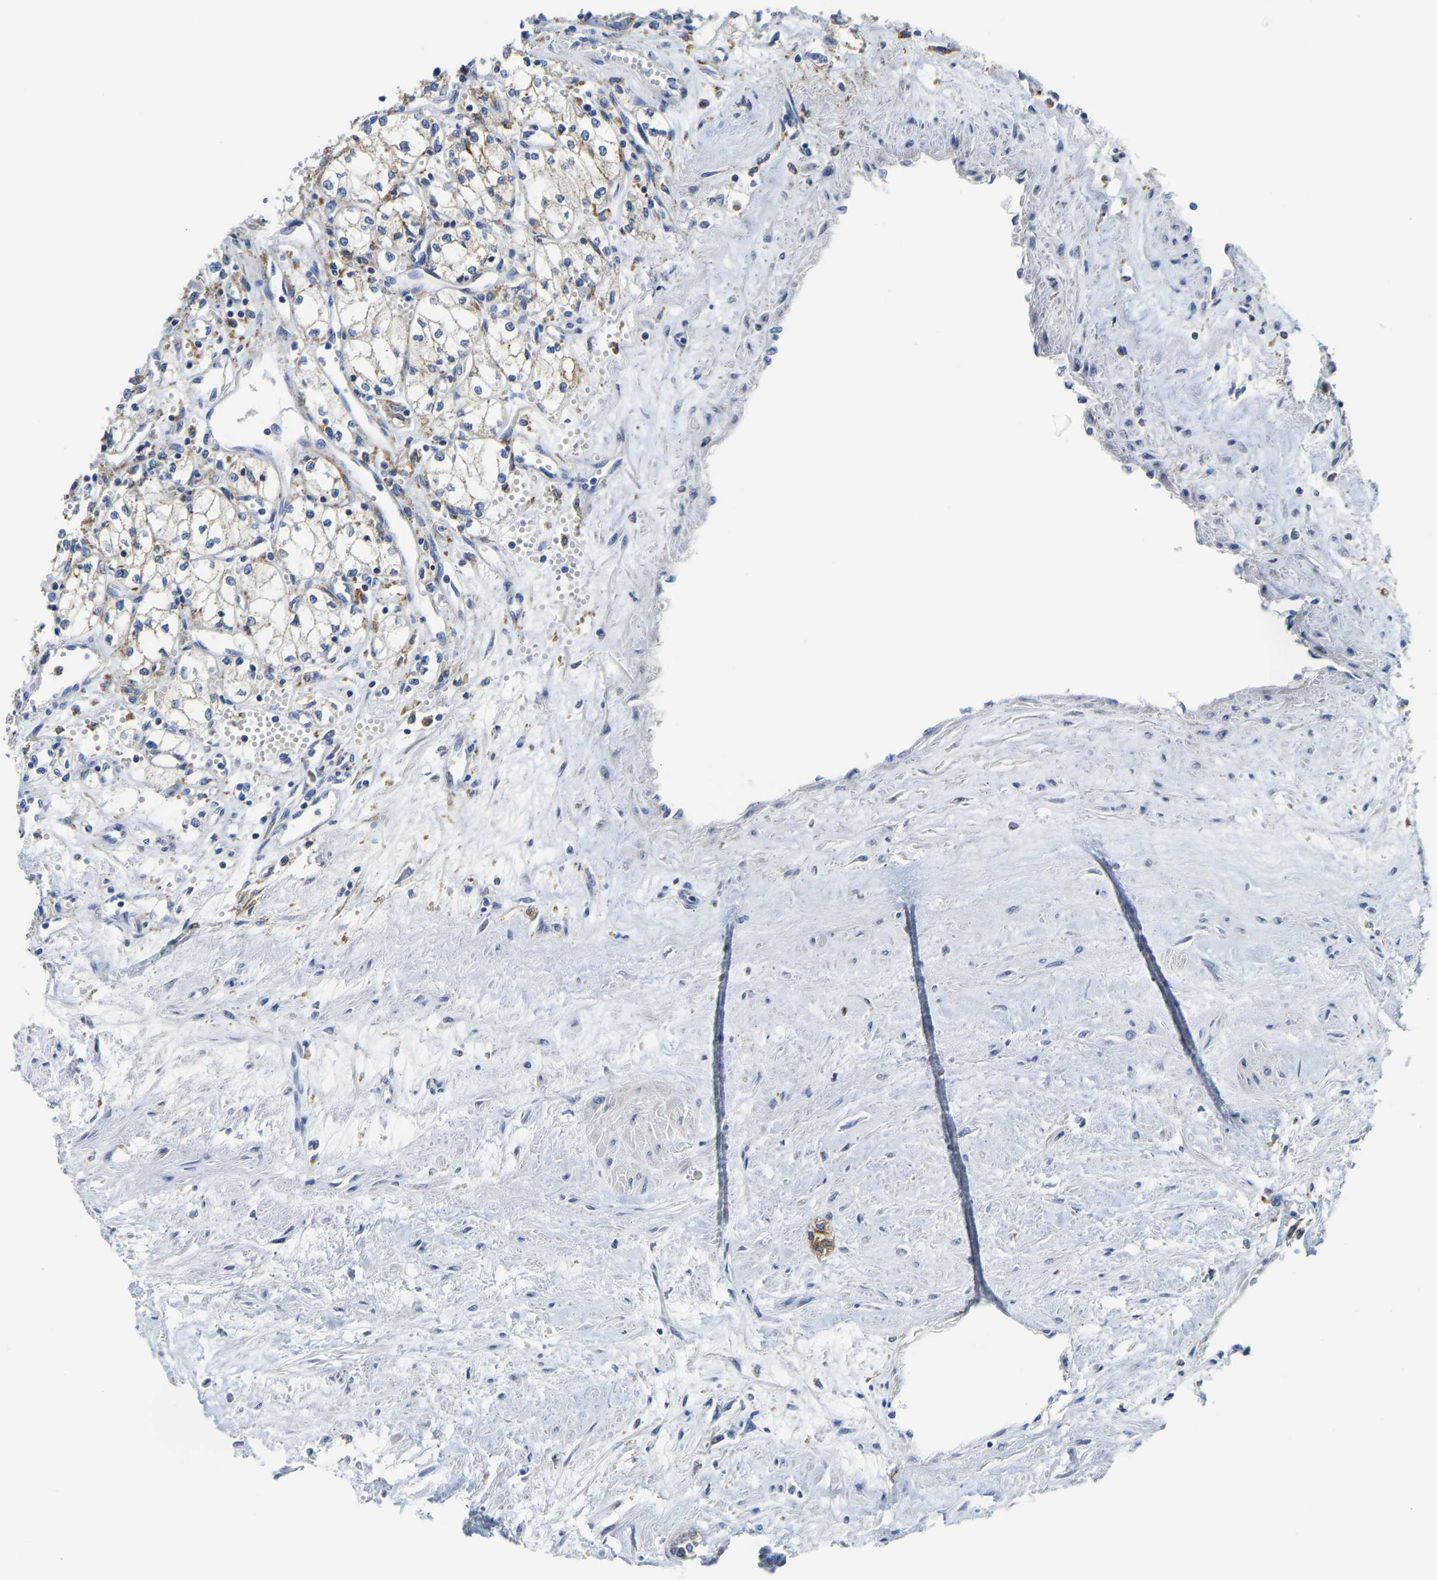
{"staining": {"intensity": "moderate", "quantity": "<25%", "location": "cytoplasmic/membranous"}, "tissue": "renal cancer", "cell_type": "Tumor cells", "image_type": "cancer", "snomed": [{"axis": "morphology", "description": "Adenocarcinoma, NOS"}, {"axis": "topography", "description": "Kidney"}], "caption": "Adenocarcinoma (renal) stained for a protein (brown) shows moderate cytoplasmic/membranous positive staining in about <25% of tumor cells.", "gene": "ATP6V1E1", "patient": {"sex": "male", "age": 59}}